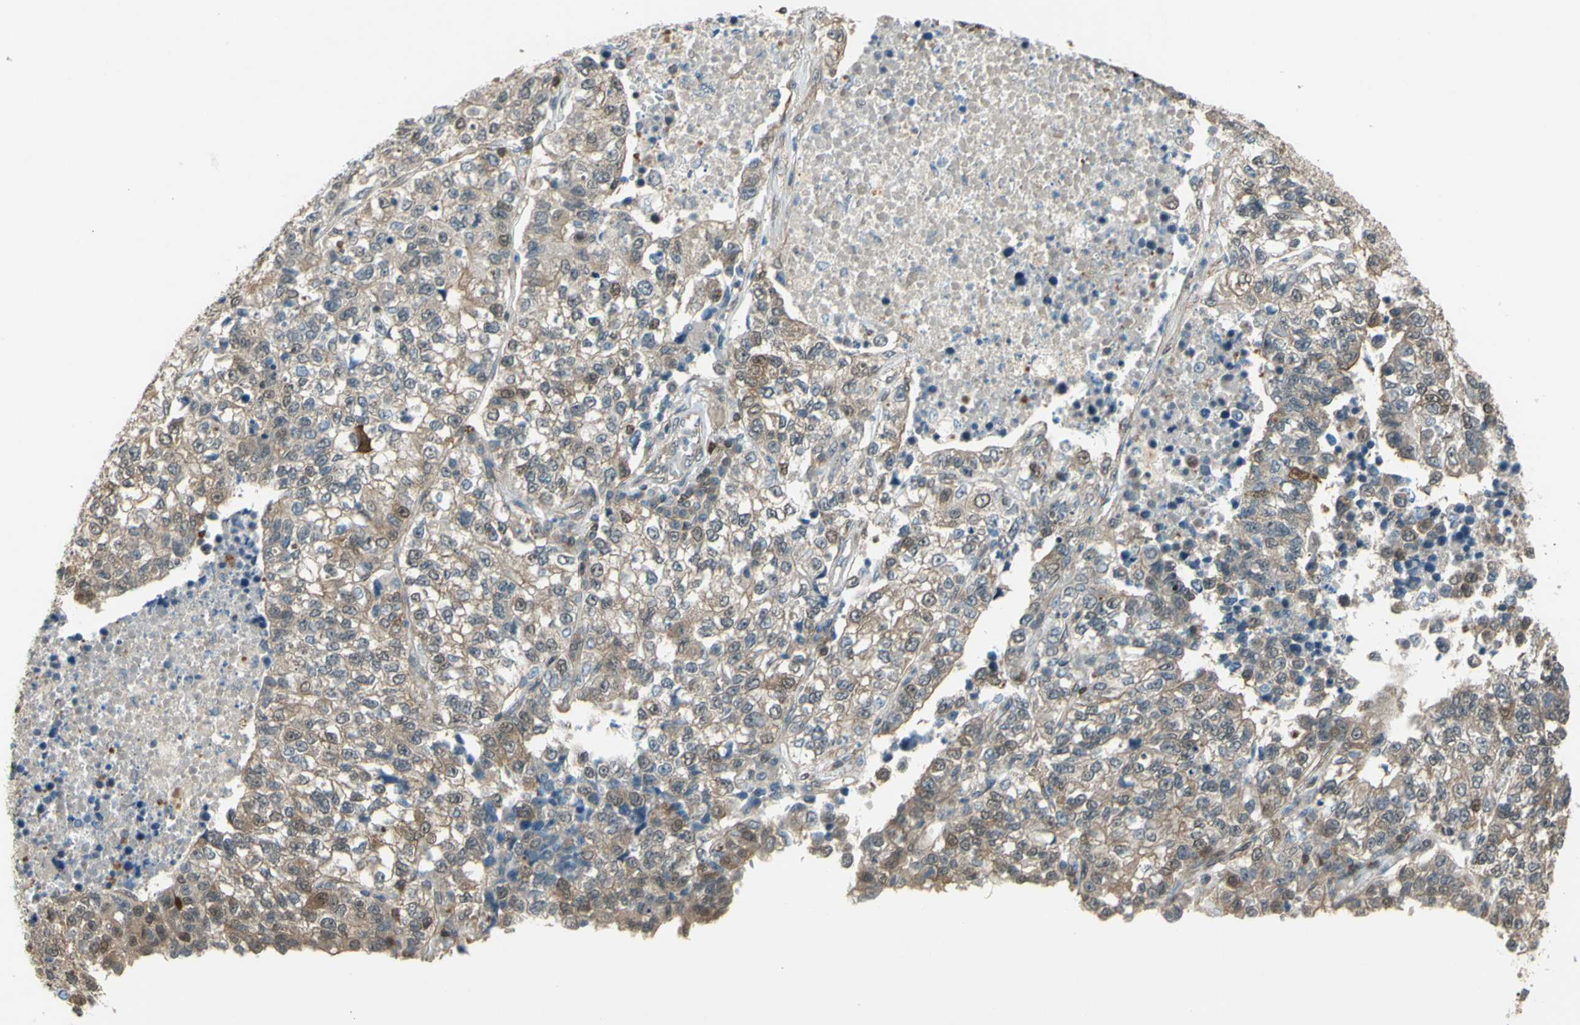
{"staining": {"intensity": "weak", "quantity": "25%-75%", "location": "cytoplasmic/membranous"}, "tissue": "lung cancer", "cell_type": "Tumor cells", "image_type": "cancer", "snomed": [{"axis": "morphology", "description": "Adenocarcinoma, NOS"}, {"axis": "topography", "description": "Lung"}], "caption": "An image showing weak cytoplasmic/membranous expression in about 25%-75% of tumor cells in lung cancer, as visualized by brown immunohistochemical staining.", "gene": "YWHAQ", "patient": {"sex": "male", "age": 49}}